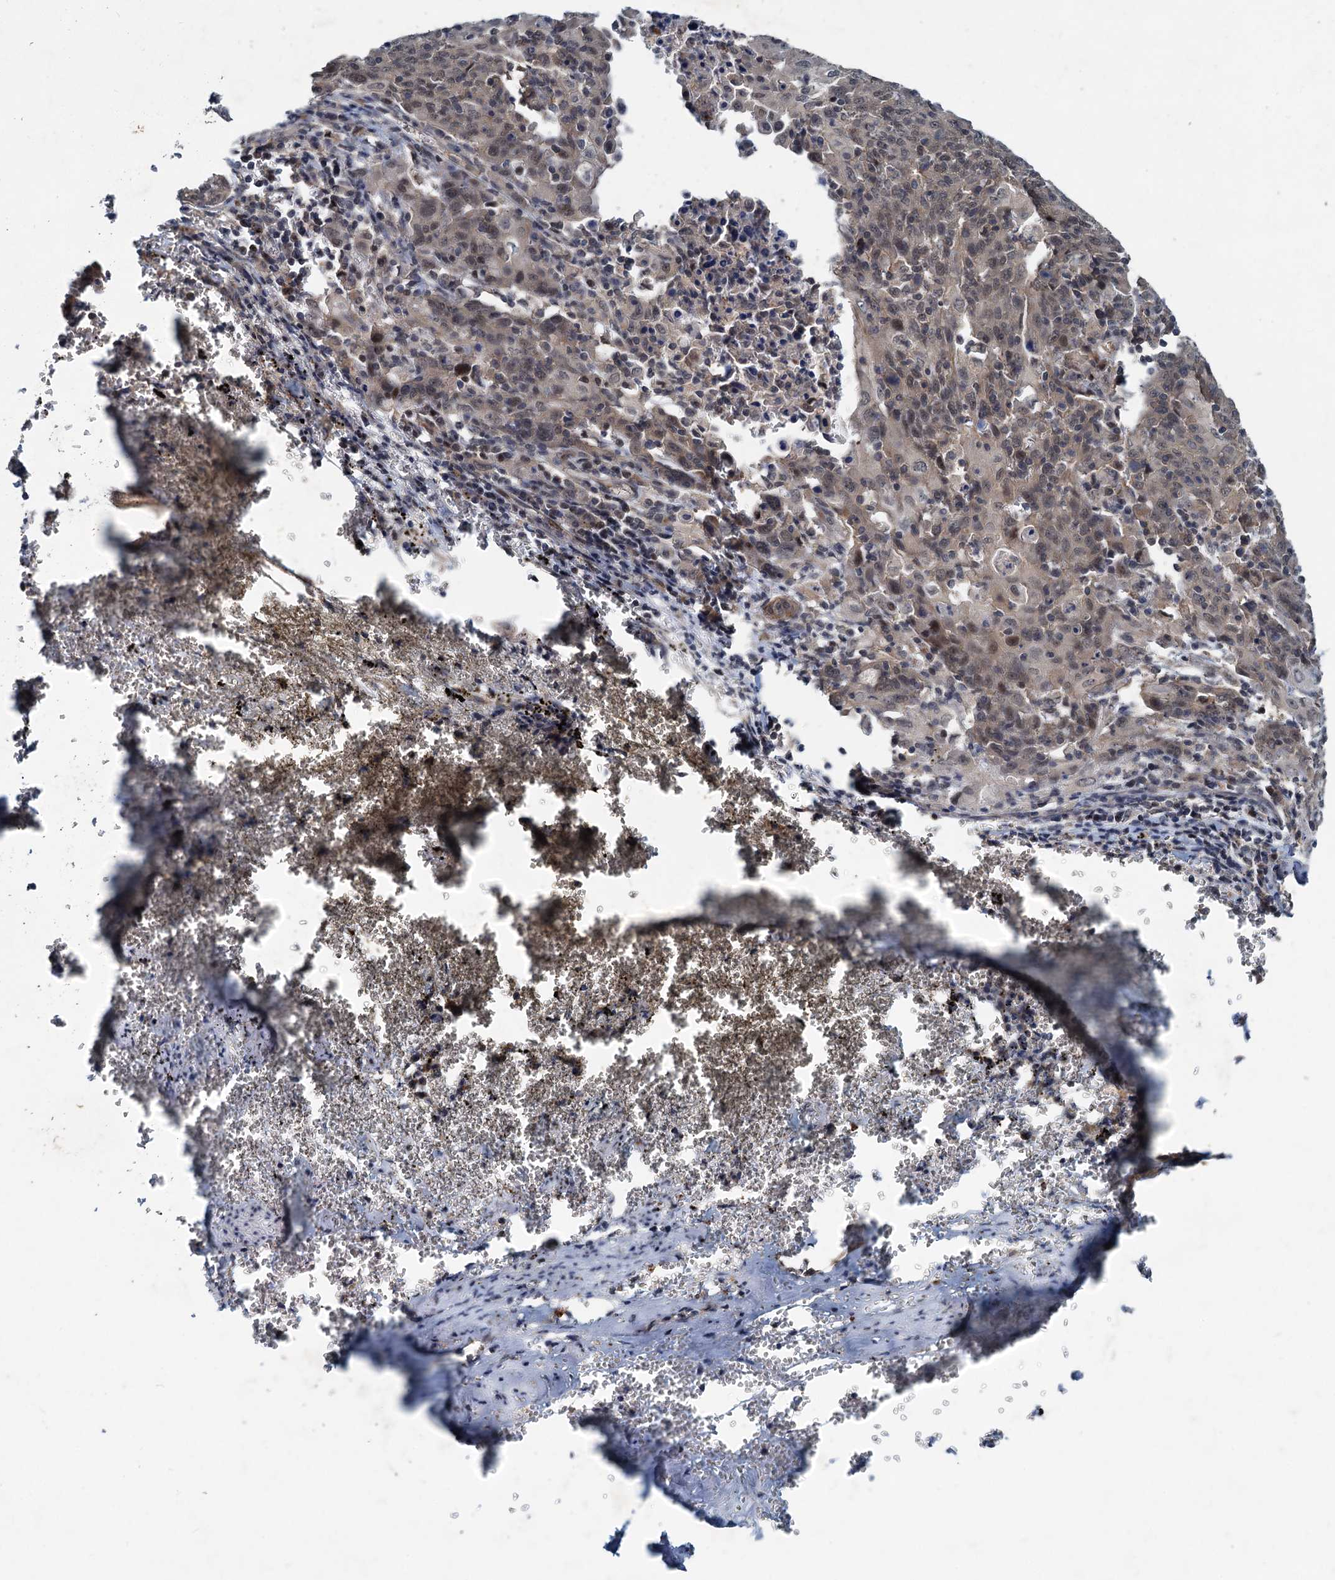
{"staining": {"intensity": "moderate", "quantity": ">75%", "location": "nuclear"}, "tissue": "cervical cancer", "cell_type": "Tumor cells", "image_type": "cancer", "snomed": [{"axis": "morphology", "description": "Squamous cell carcinoma, NOS"}, {"axis": "topography", "description": "Cervix"}], "caption": "A micrograph showing moderate nuclear staining in about >75% of tumor cells in squamous cell carcinoma (cervical), as visualized by brown immunohistochemical staining.", "gene": "CEP68", "patient": {"sex": "female", "age": 67}}